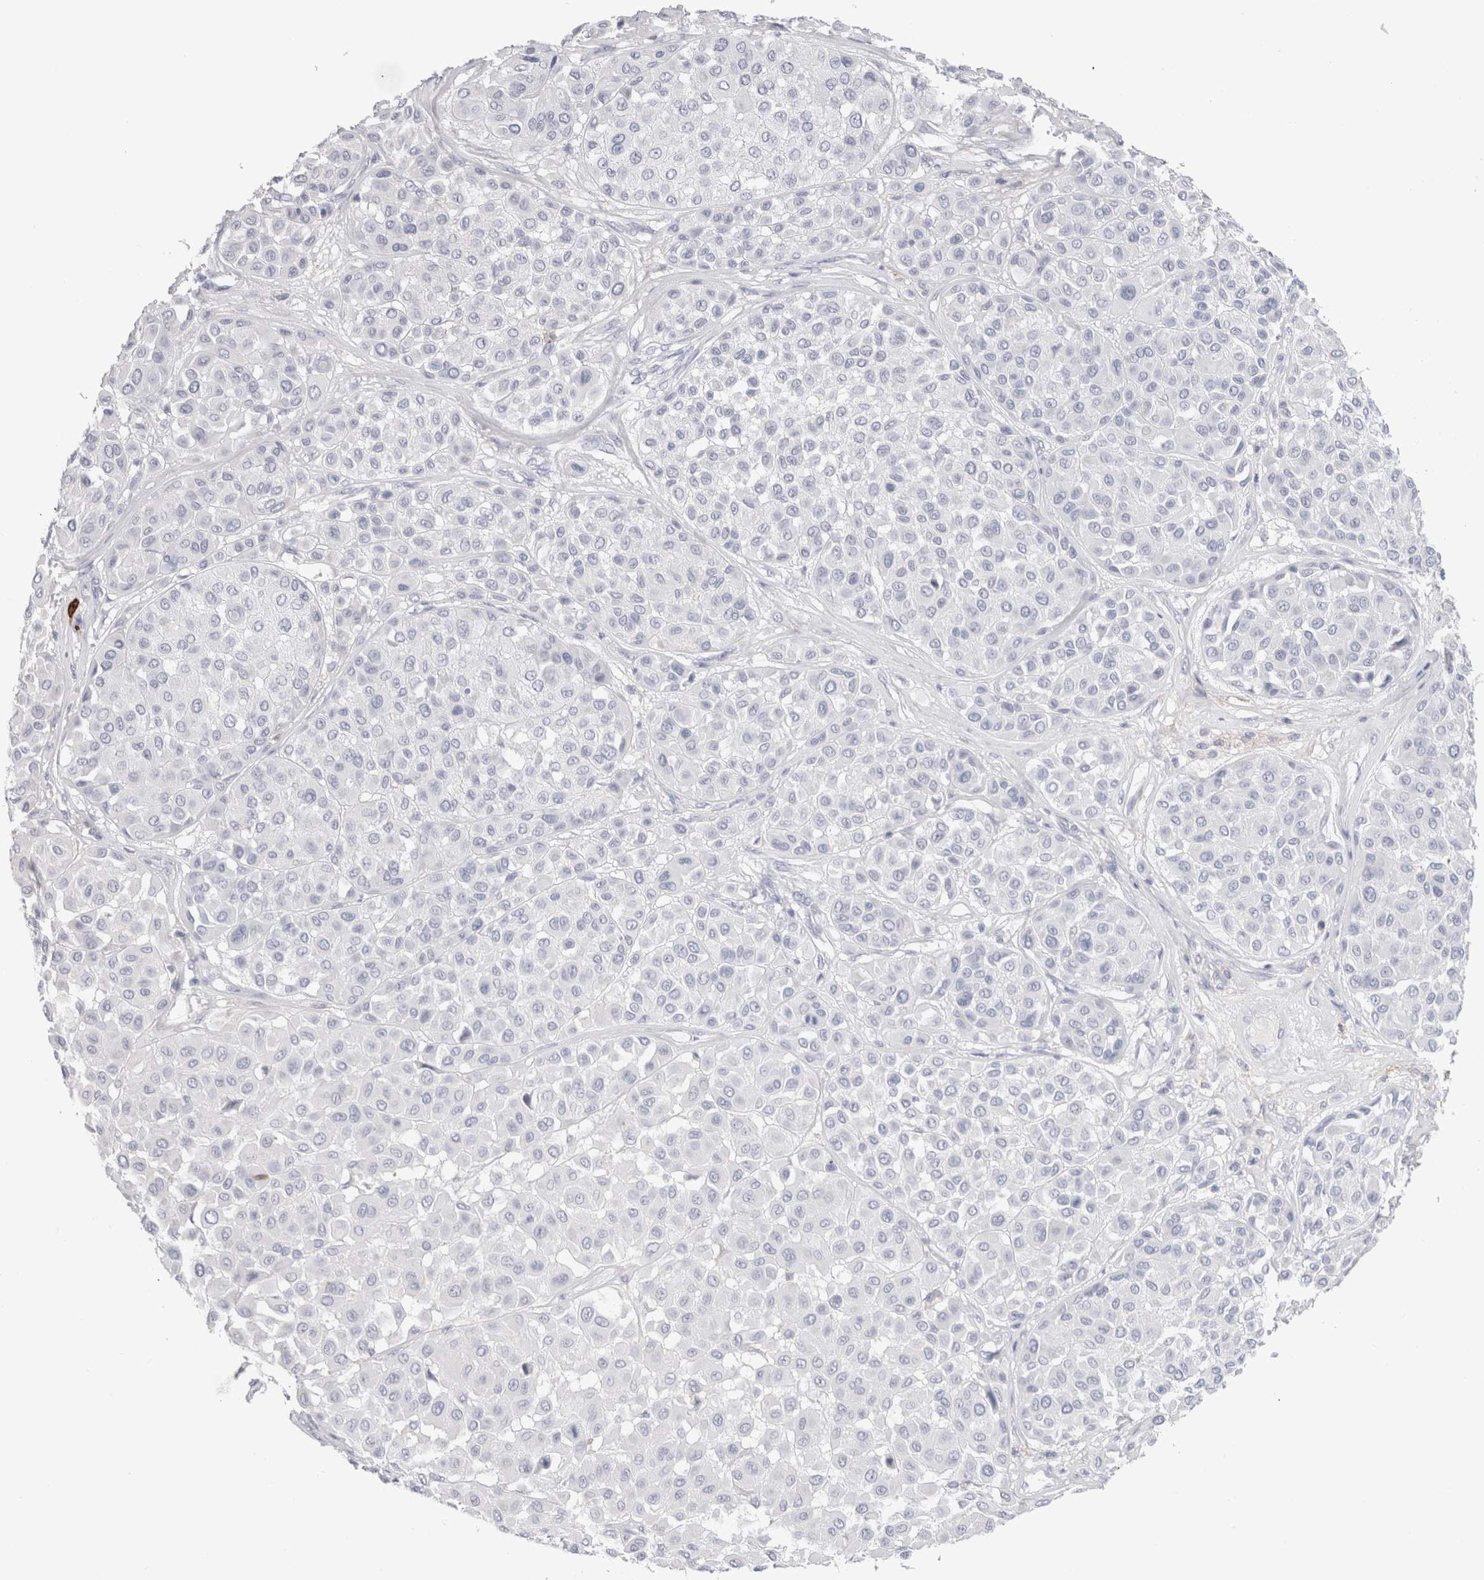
{"staining": {"intensity": "negative", "quantity": "none", "location": "none"}, "tissue": "melanoma", "cell_type": "Tumor cells", "image_type": "cancer", "snomed": [{"axis": "morphology", "description": "Malignant melanoma, Metastatic site"}, {"axis": "topography", "description": "Soft tissue"}], "caption": "A high-resolution image shows immunohistochemistry staining of melanoma, which displays no significant positivity in tumor cells.", "gene": "CD38", "patient": {"sex": "male", "age": 41}}